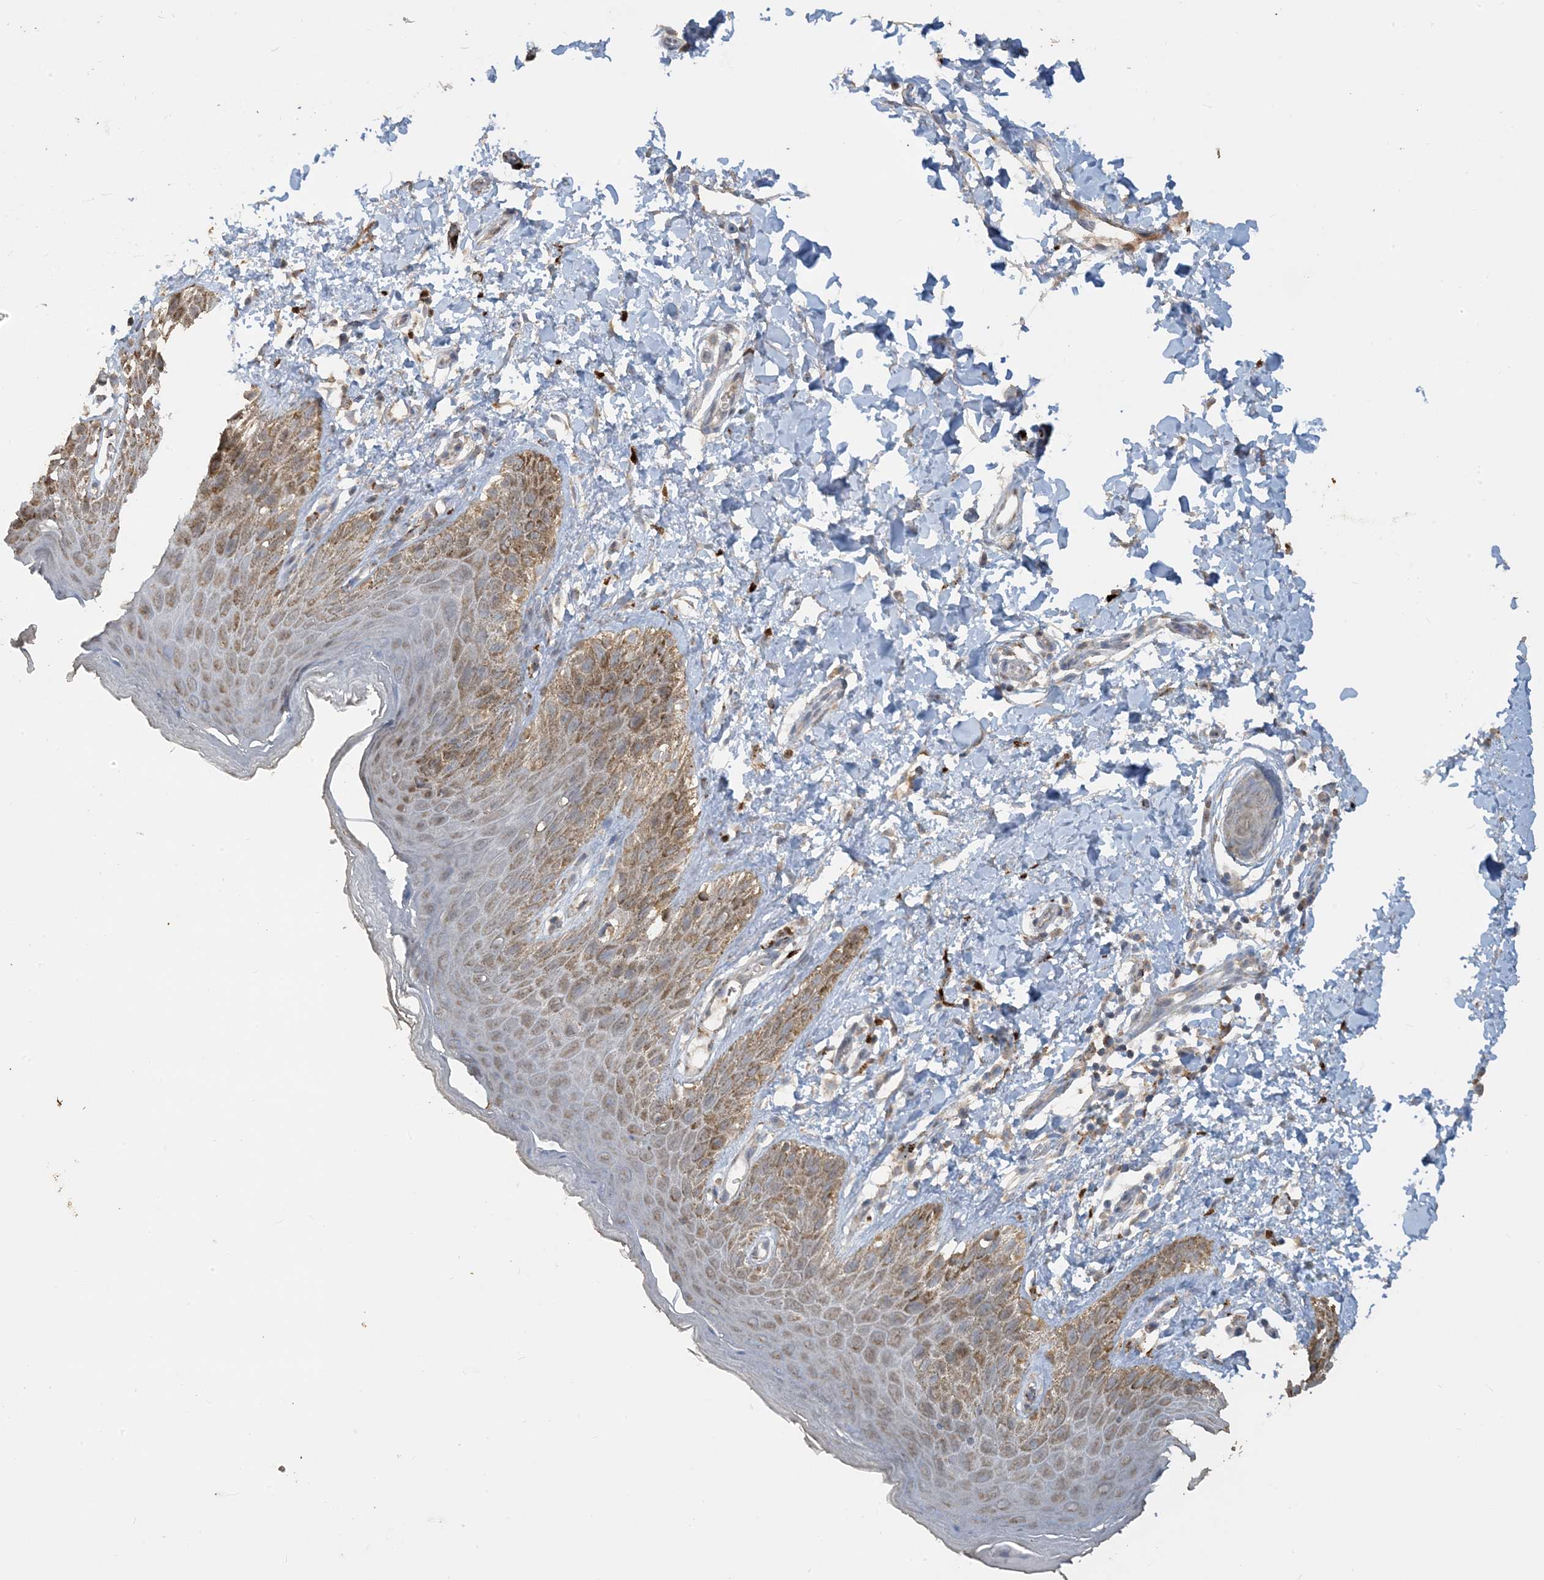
{"staining": {"intensity": "moderate", "quantity": "25%-75%", "location": "cytoplasmic/membranous"}, "tissue": "skin", "cell_type": "Epidermal cells", "image_type": "normal", "snomed": [{"axis": "morphology", "description": "Normal tissue, NOS"}, {"axis": "topography", "description": "Anal"}], "caption": "Immunohistochemical staining of unremarkable skin displays 25%-75% levels of moderate cytoplasmic/membranous protein staining in approximately 25%-75% of epidermal cells.", "gene": "SFMBT2", "patient": {"sex": "male", "age": 44}}